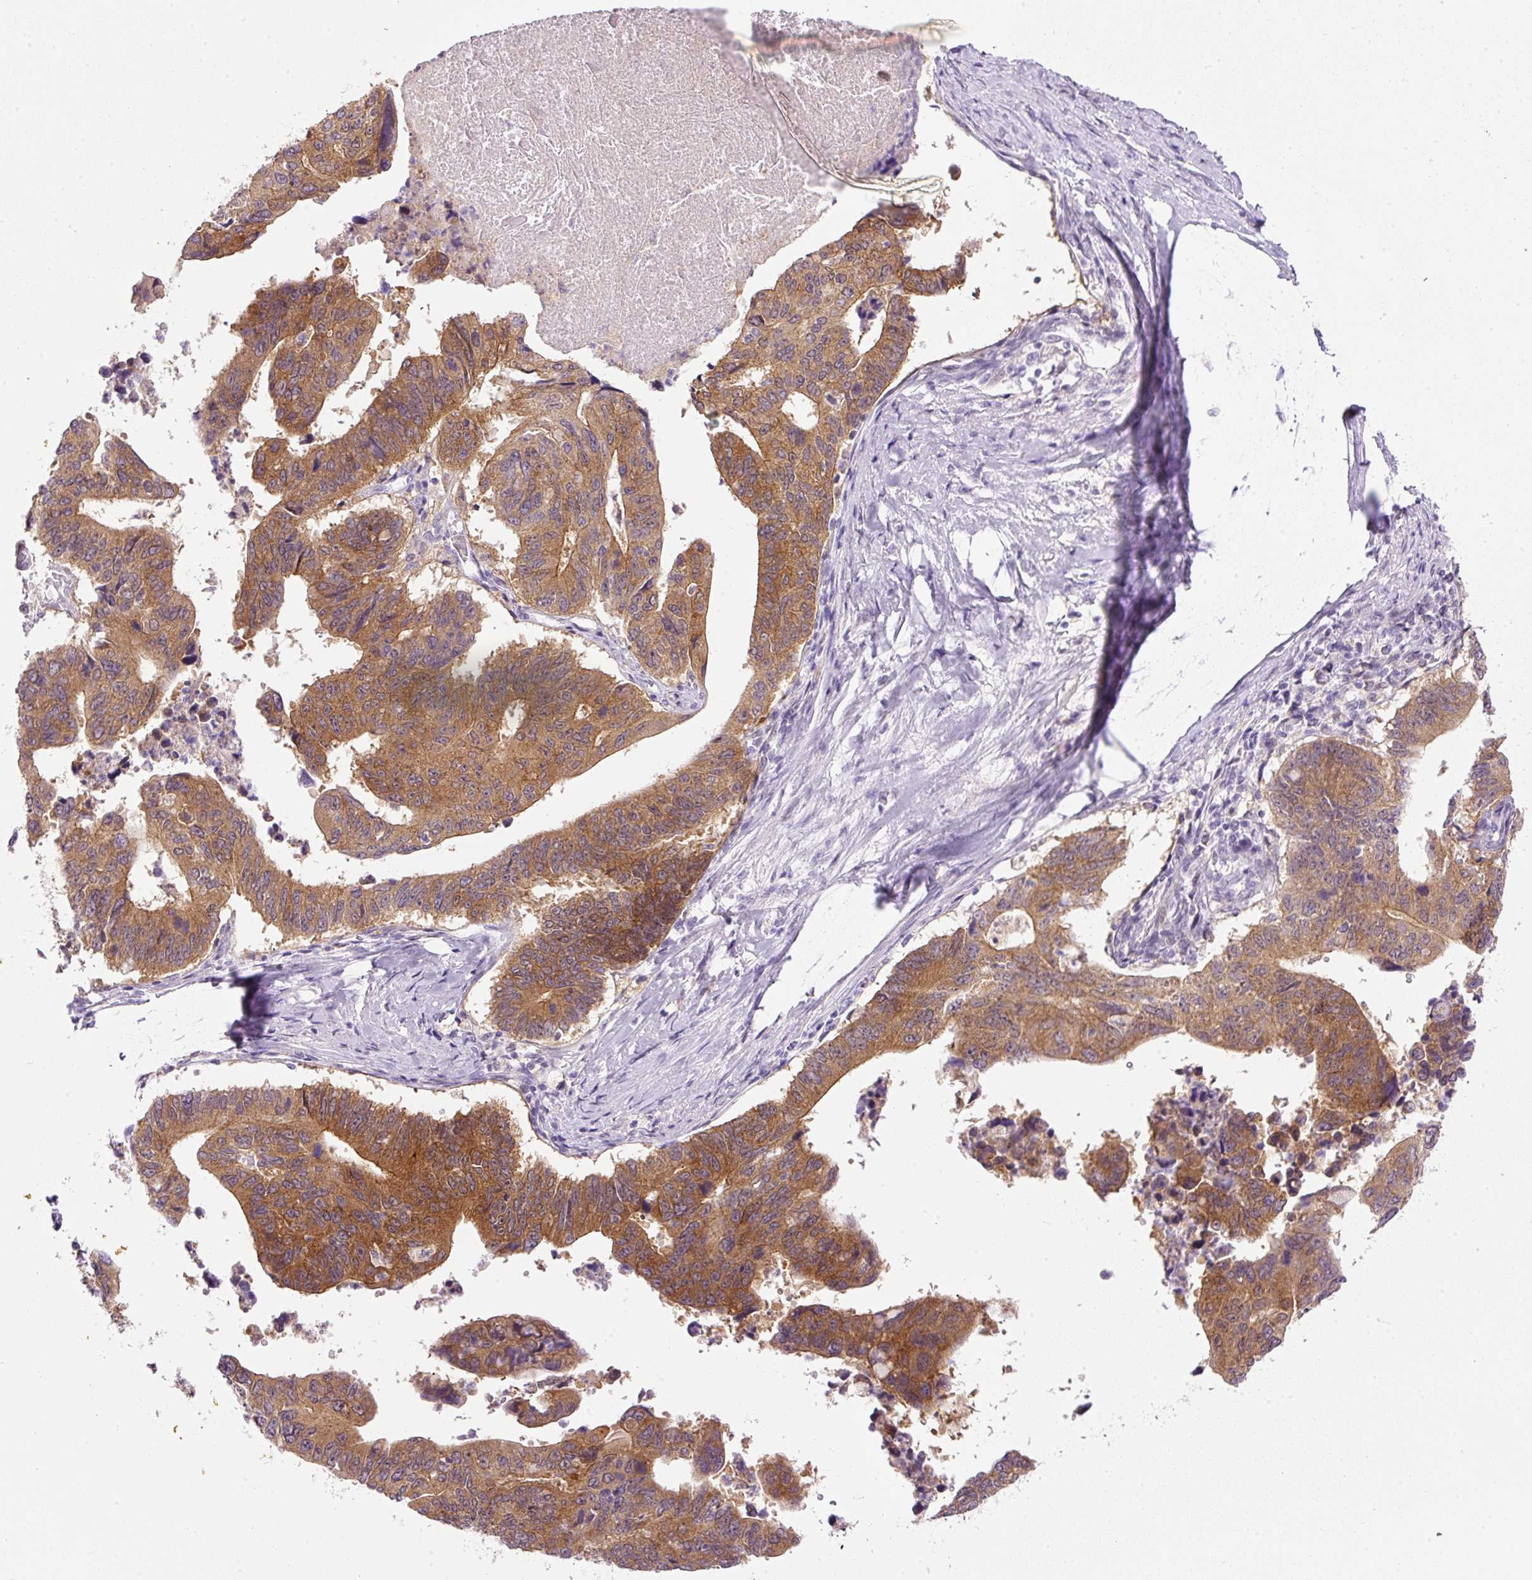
{"staining": {"intensity": "moderate", "quantity": ">75%", "location": "cytoplasmic/membranous"}, "tissue": "stomach cancer", "cell_type": "Tumor cells", "image_type": "cancer", "snomed": [{"axis": "morphology", "description": "Adenocarcinoma, NOS"}, {"axis": "topography", "description": "Stomach"}], "caption": "Immunohistochemistry (DAB (3,3'-diaminobenzidine)) staining of human stomach cancer exhibits moderate cytoplasmic/membranous protein expression in approximately >75% of tumor cells. (DAB IHC with brightfield microscopy, high magnification).", "gene": "SRC", "patient": {"sex": "male", "age": 59}}